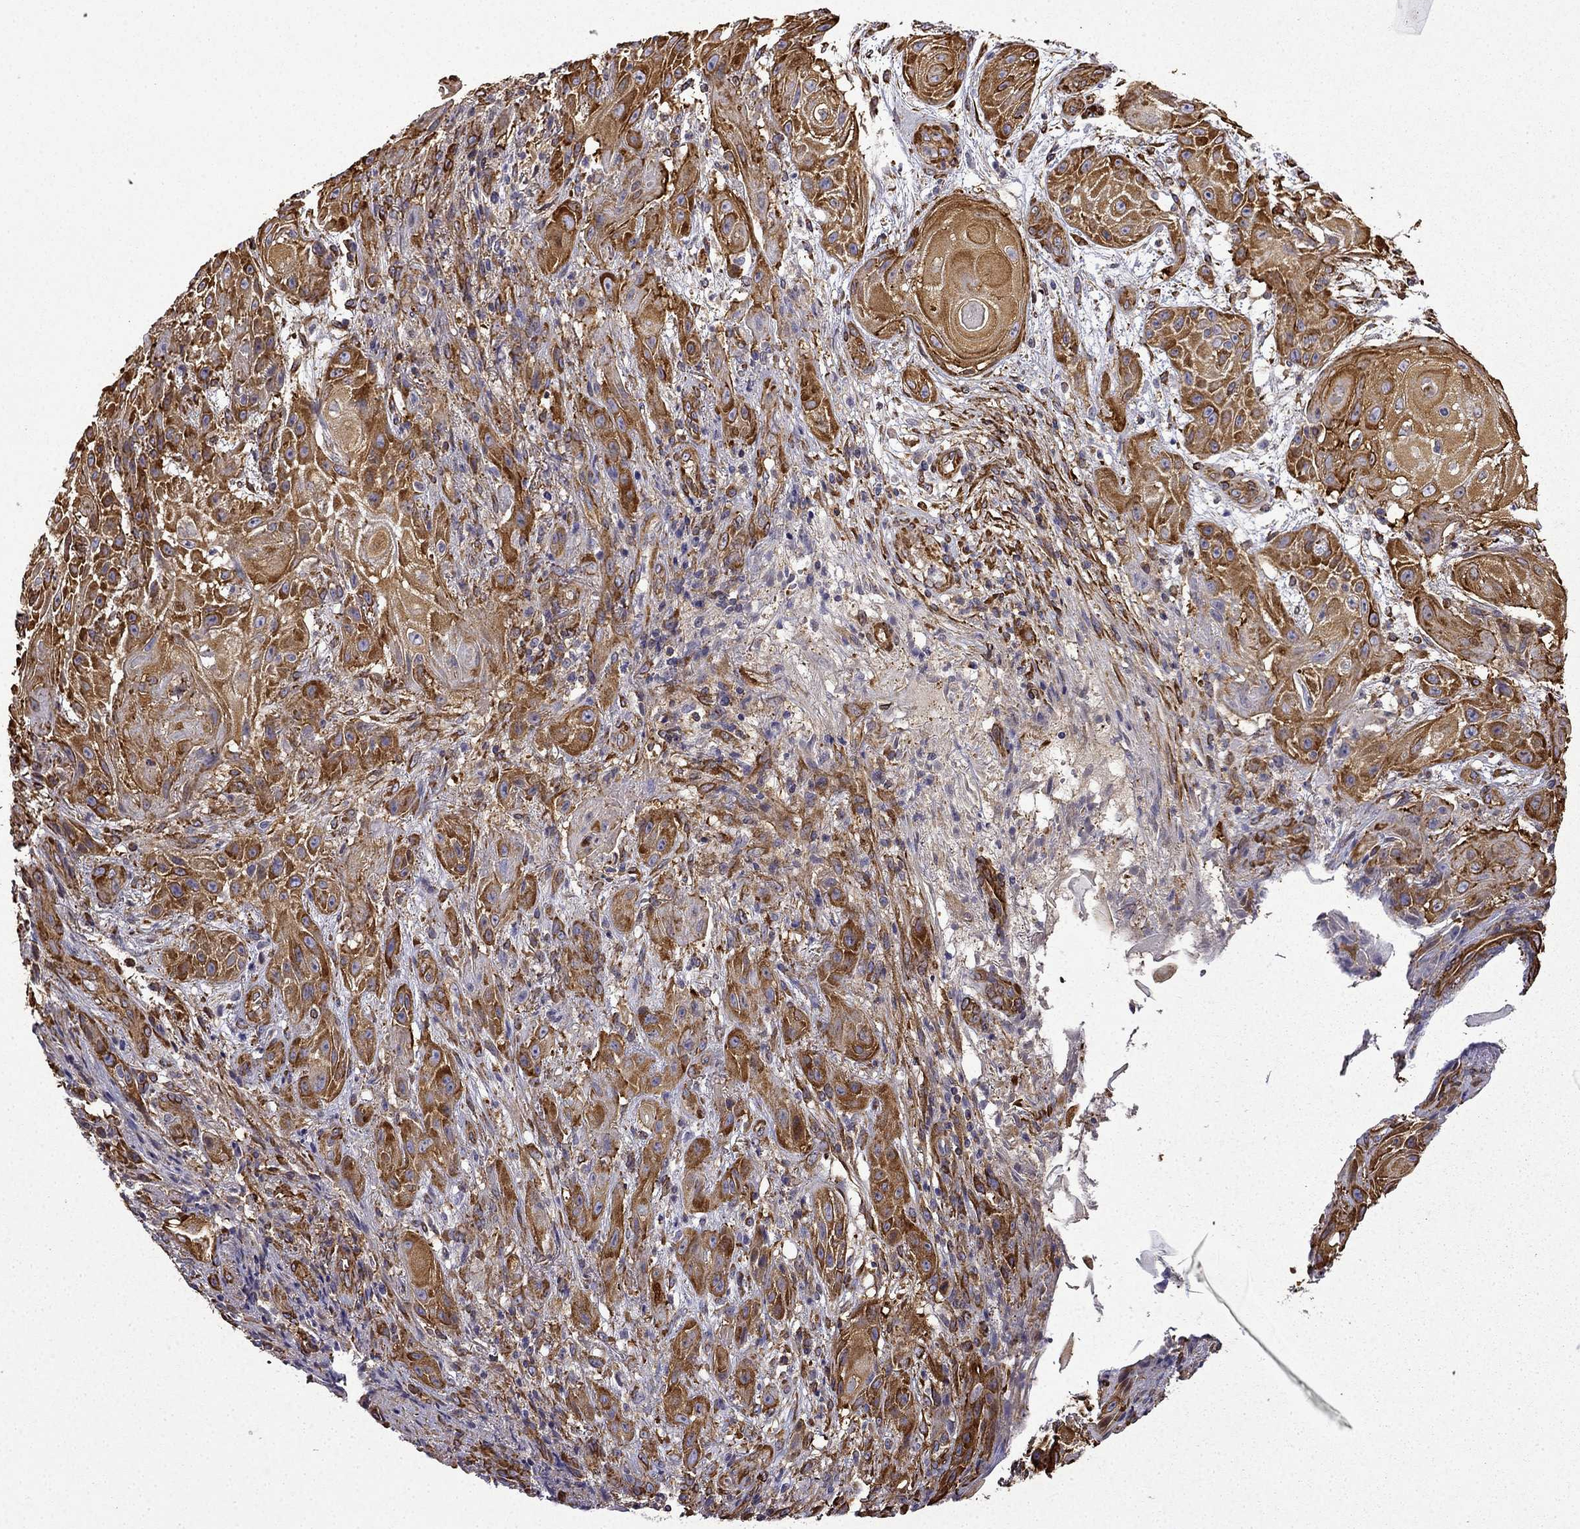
{"staining": {"intensity": "strong", "quantity": ">75%", "location": "cytoplasmic/membranous"}, "tissue": "skin cancer", "cell_type": "Tumor cells", "image_type": "cancer", "snomed": [{"axis": "morphology", "description": "Squamous cell carcinoma, NOS"}, {"axis": "topography", "description": "Skin"}], "caption": "IHC (DAB (3,3'-diaminobenzidine)) staining of human skin cancer (squamous cell carcinoma) demonstrates strong cytoplasmic/membranous protein positivity in approximately >75% of tumor cells. (brown staining indicates protein expression, while blue staining denotes nuclei).", "gene": "MAP4", "patient": {"sex": "male", "age": 62}}